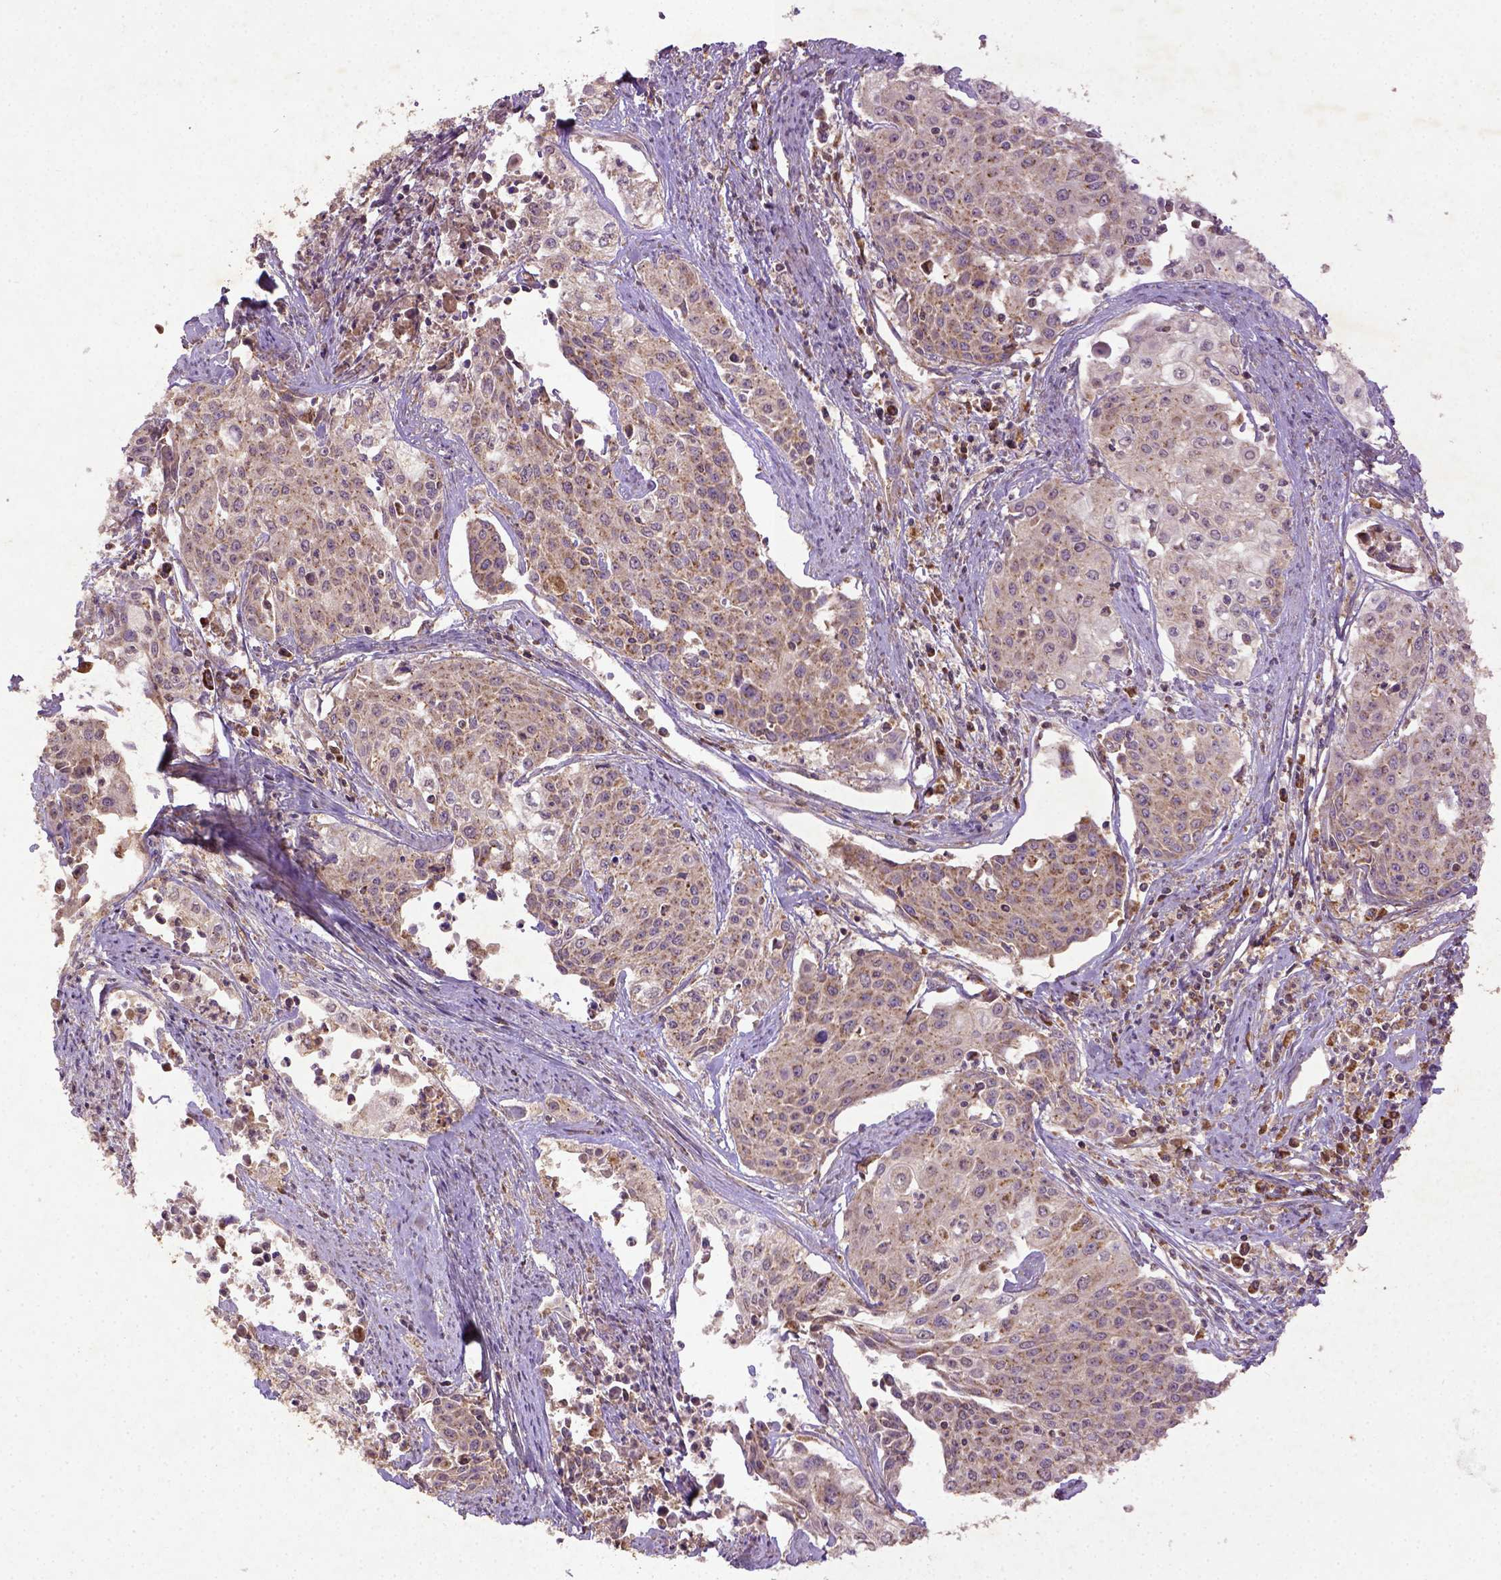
{"staining": {"intensity": "moderate", "quantity": ">75%", "location": "cytoplasmic/membranous"}, "tissue": "cervical cancer", "cell_type": "Tumor cells", "image_type": "cancer", "snomed": [{"axis": "morphology", "description": "Squamous cell carcinoma, NOS"}, {"axis": "topography", "description": "Cervix"}], "caption": "Immunohistochemistry (IHC) (DAB) staining of cervical cancer (squamous cell carcinoma) displays moderate cytoplasmic/membranous protein staining in about >75% of tumor cells.", "gene": "MT-CO1", "patient": {"sex": "female", "age": 39}}